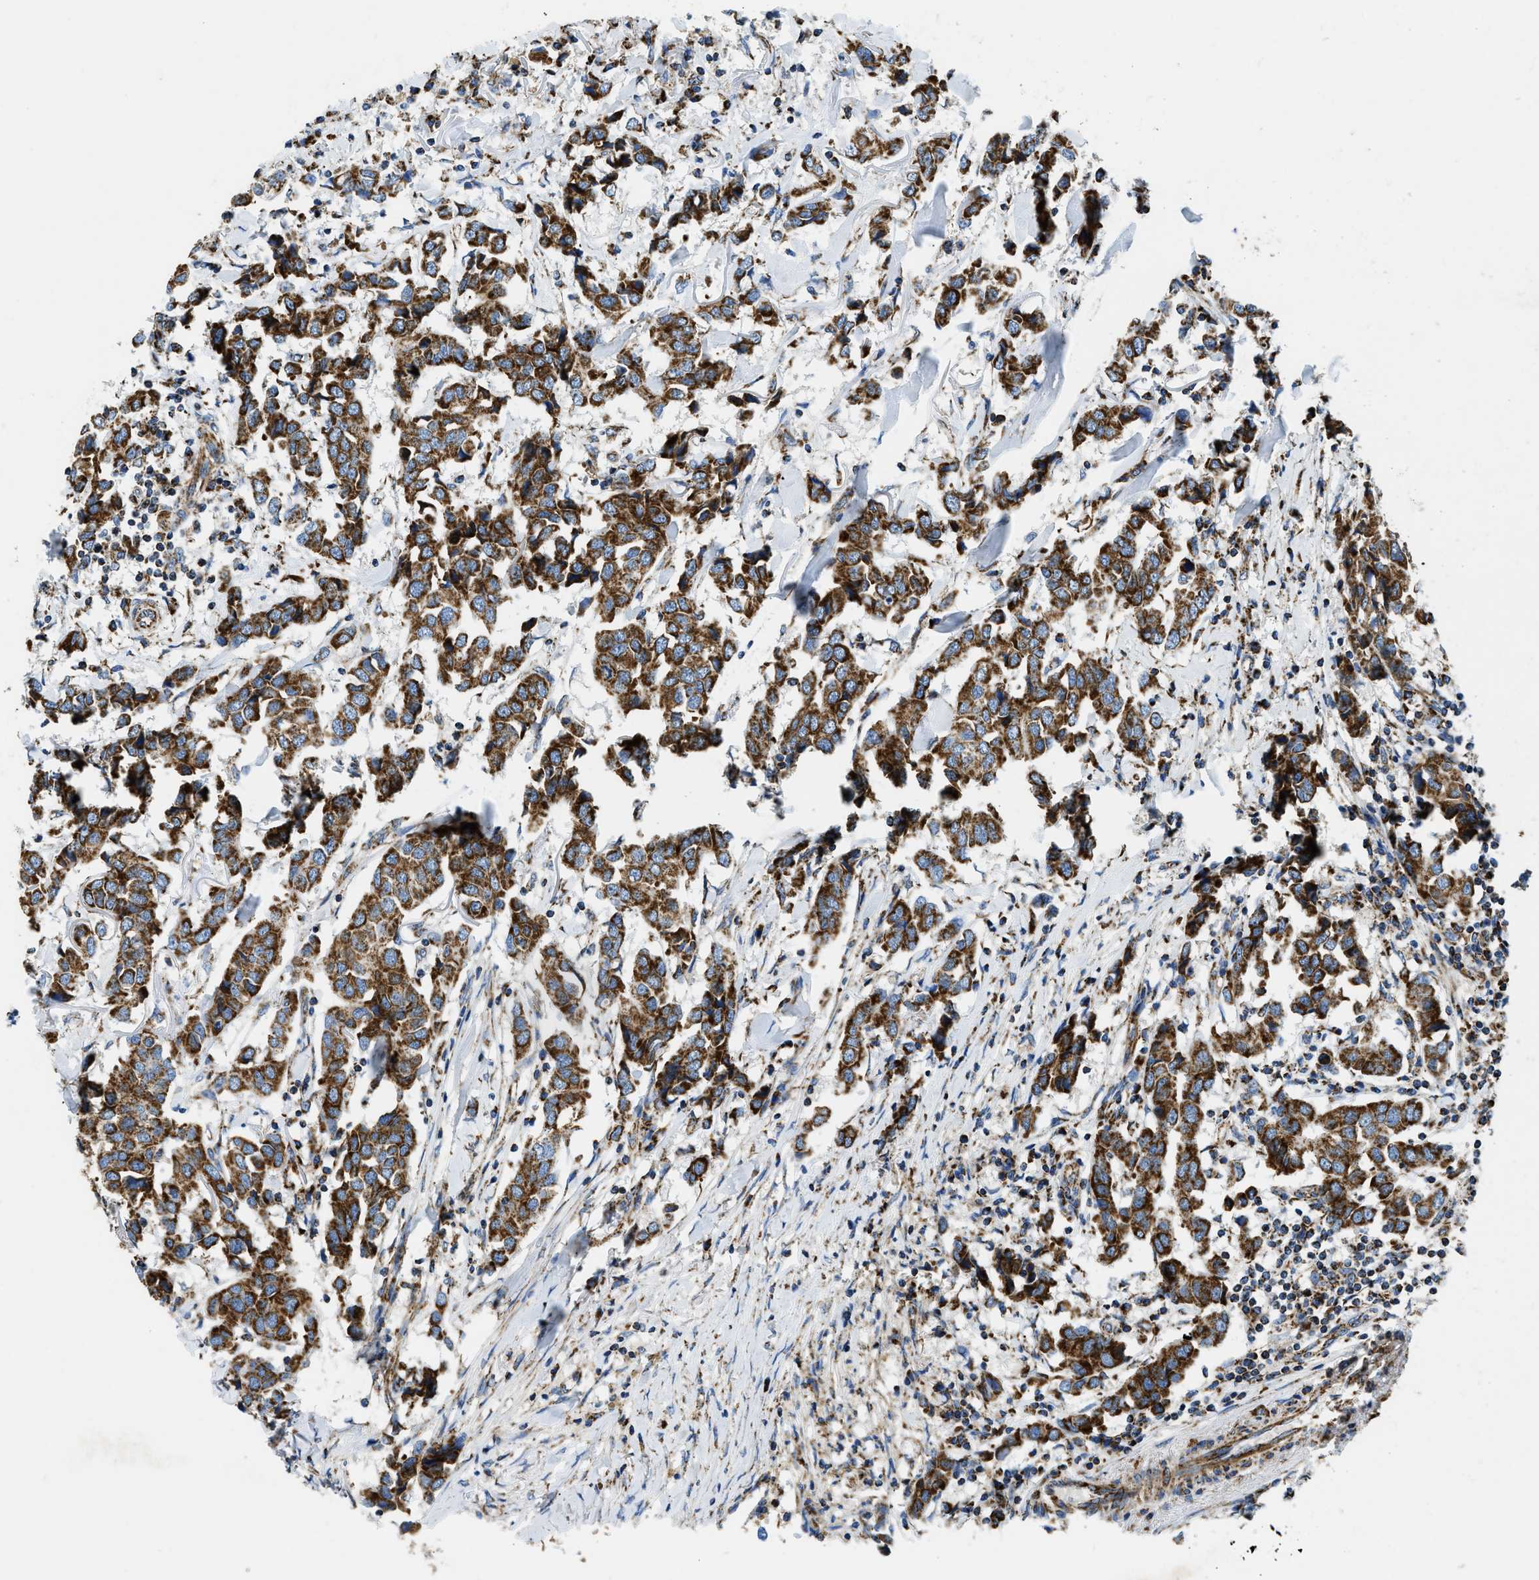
{"staining": {"intensity": "strong", "quantity": ">75%", "location": "cytoplasmic/membranous"}, "tissue": "breast cancer", "cell_type": "Tumor cells", "image_type": "cancer", "snomed": [{"axis": "morphology", "description": "Duct carcinoma"}, {"axis": "topography", "description": "Breast"}], "caption": "Tumor cells show strong cytoplasmic/membranous positivity in approximately >75% of cells in intraductal carcinoma (breast). (DAB (3,3'-diaminobenzidine) = brown stain, brightfield microscopy at high magnification).", "gene": "STK33", "patient": {"sex": "female", "age": 80}}